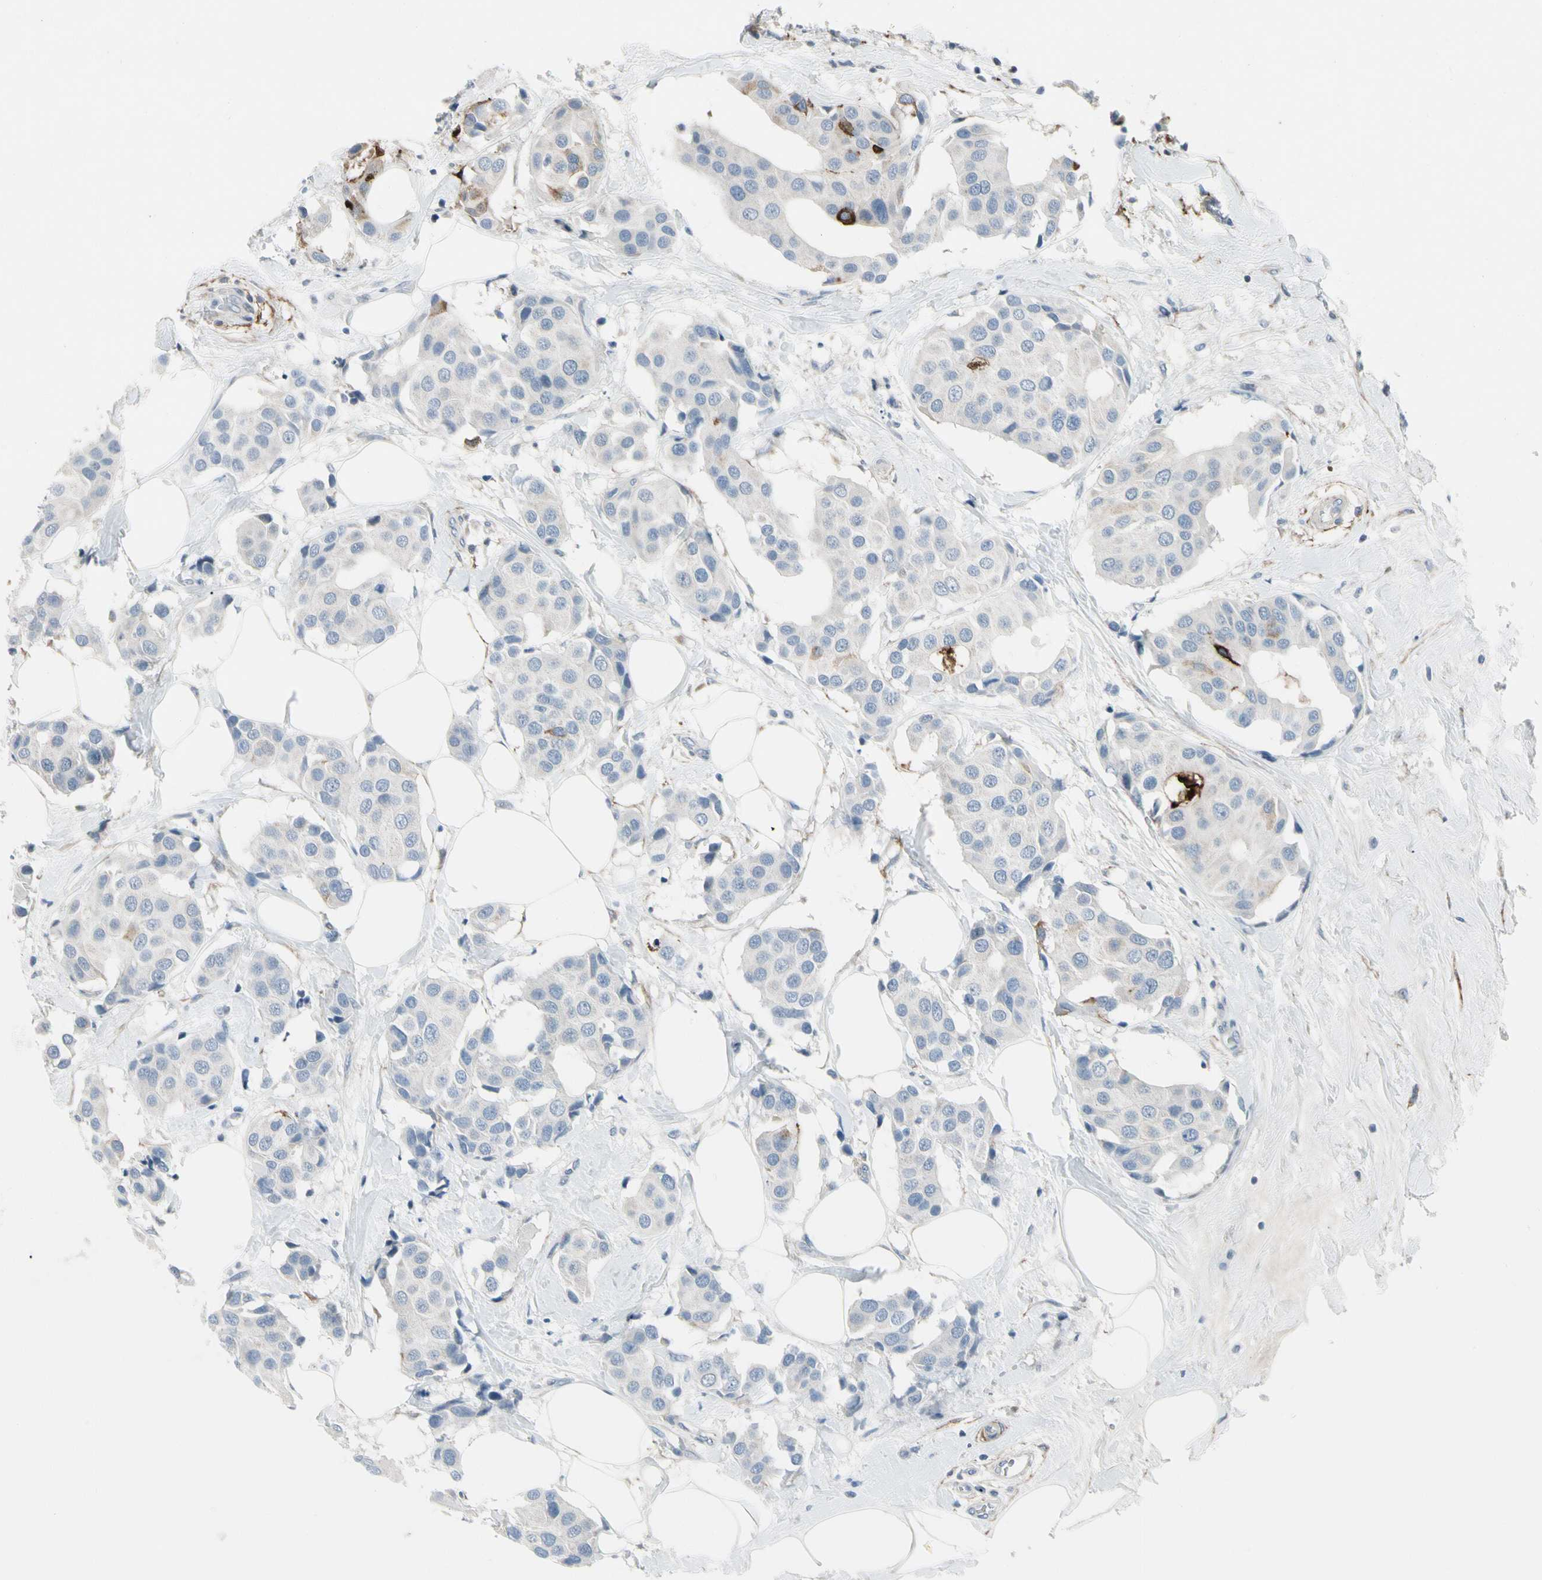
{"staining": {"intensity": "negative", "quantity": "none", "location": "none"}, "tissue": "breast cancer", "cell_type": "Tumor cells", "image_type": "cancer", "snomed": [{"axis": "morphology", "description": "Normal tissue, NOS"}, {"axis": "morphology", "description": "Duct carcinoma"}, {"axis": "topography", "description": "Breast"}], "caption": "Protein analysis of breast invasive ductal carcinoma displays no significant staining in tumor cells.", "gene": "PIGR", "patient": {"sex": "female", "age": 39}}